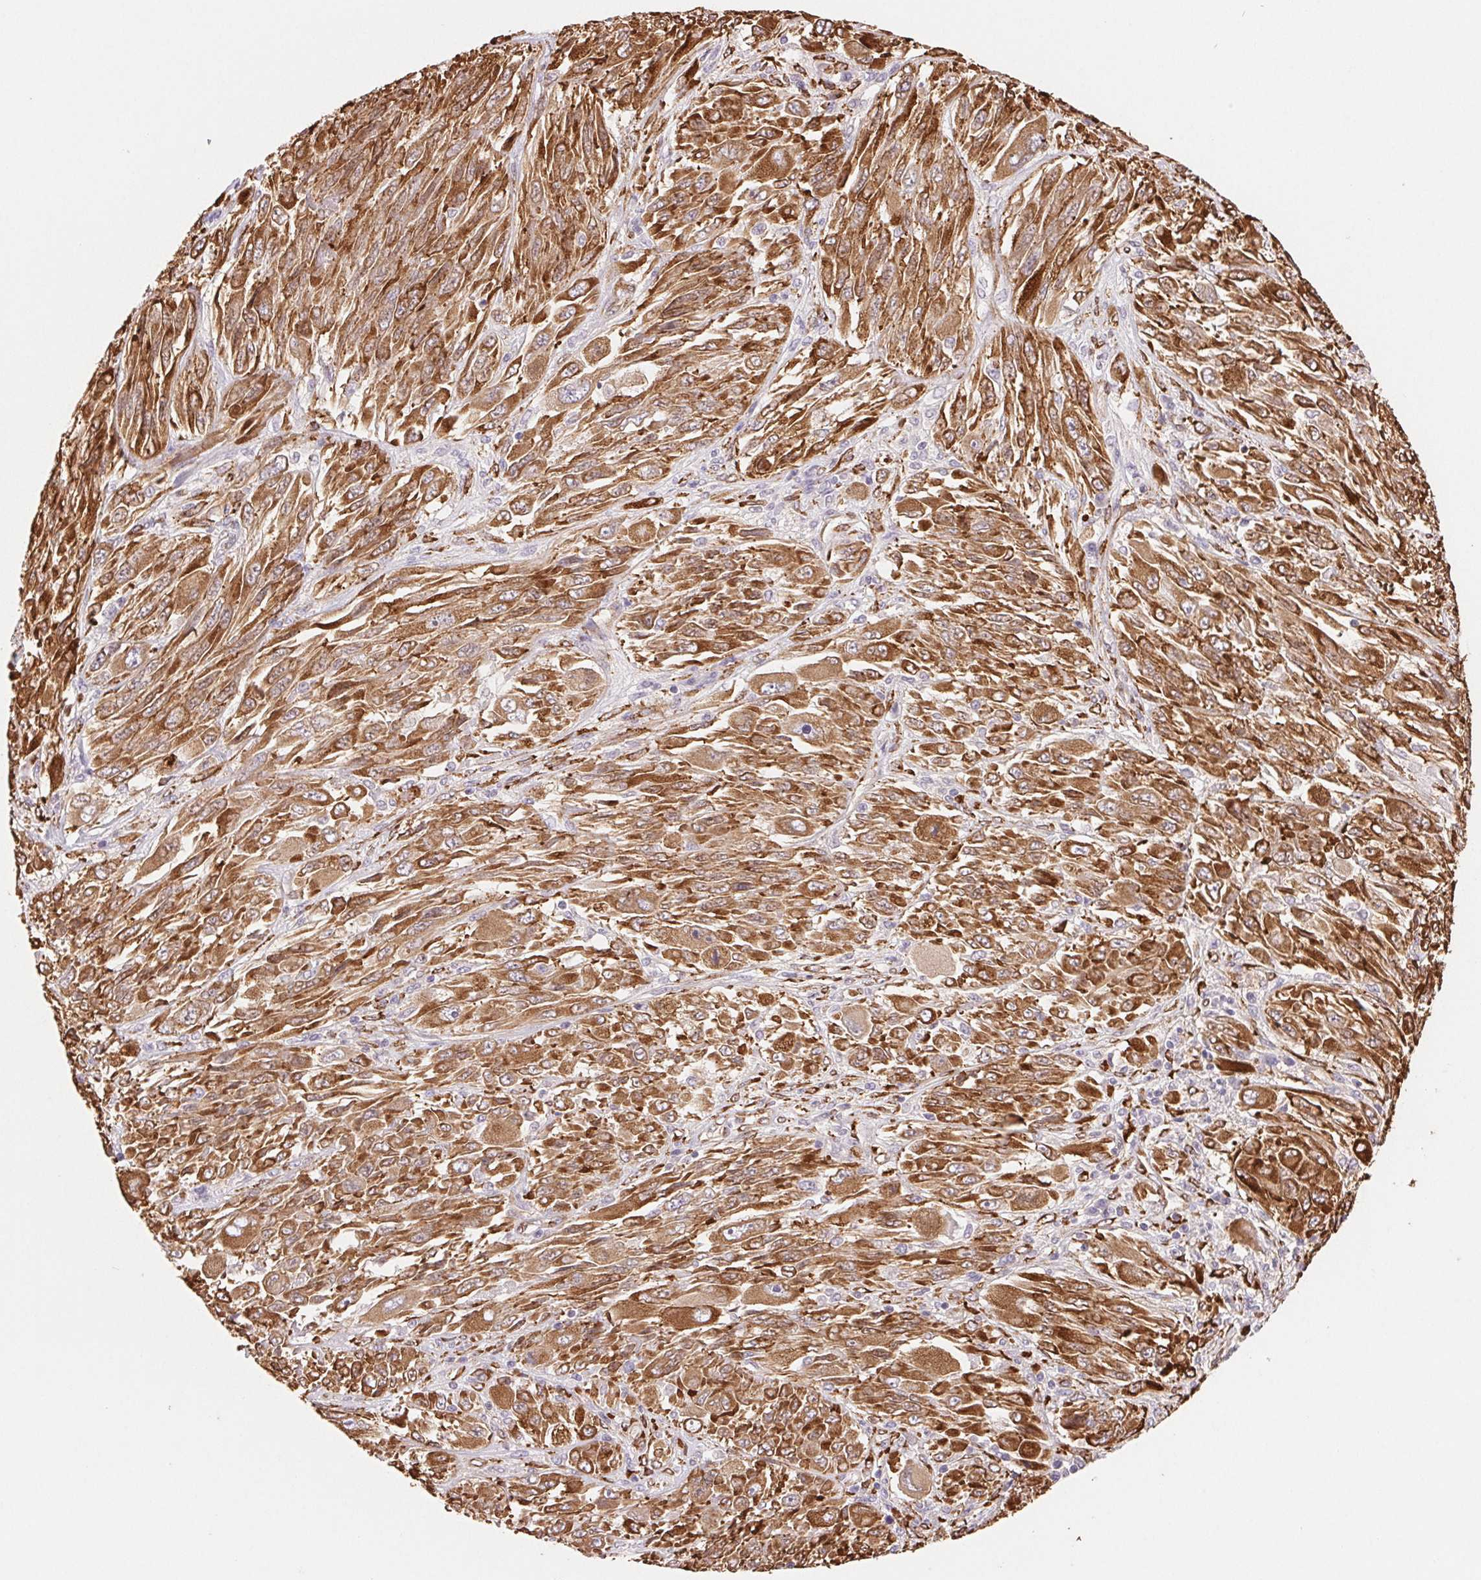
{"staining": {"intensity": "moderate", "quantity": ">75%", "location": "cytoplasmic/membranous"}, "tissue": "melanoma", "cell_type": "Tumor cells", "image_type": "cancer", "snomed": [{"axis": "morphology", "description": "Malignant melanoma, NOS"}, {"axis": "topography", "description": "Skin"}], "caption": "Protein staining by immunohistochemistry reveals moderate cytoplasmic/membranous positivity in about >75% of tumor cells in malignant melanoma.", "gene": "FKBP10", "patient": {"sex": "female", "age": 91}}